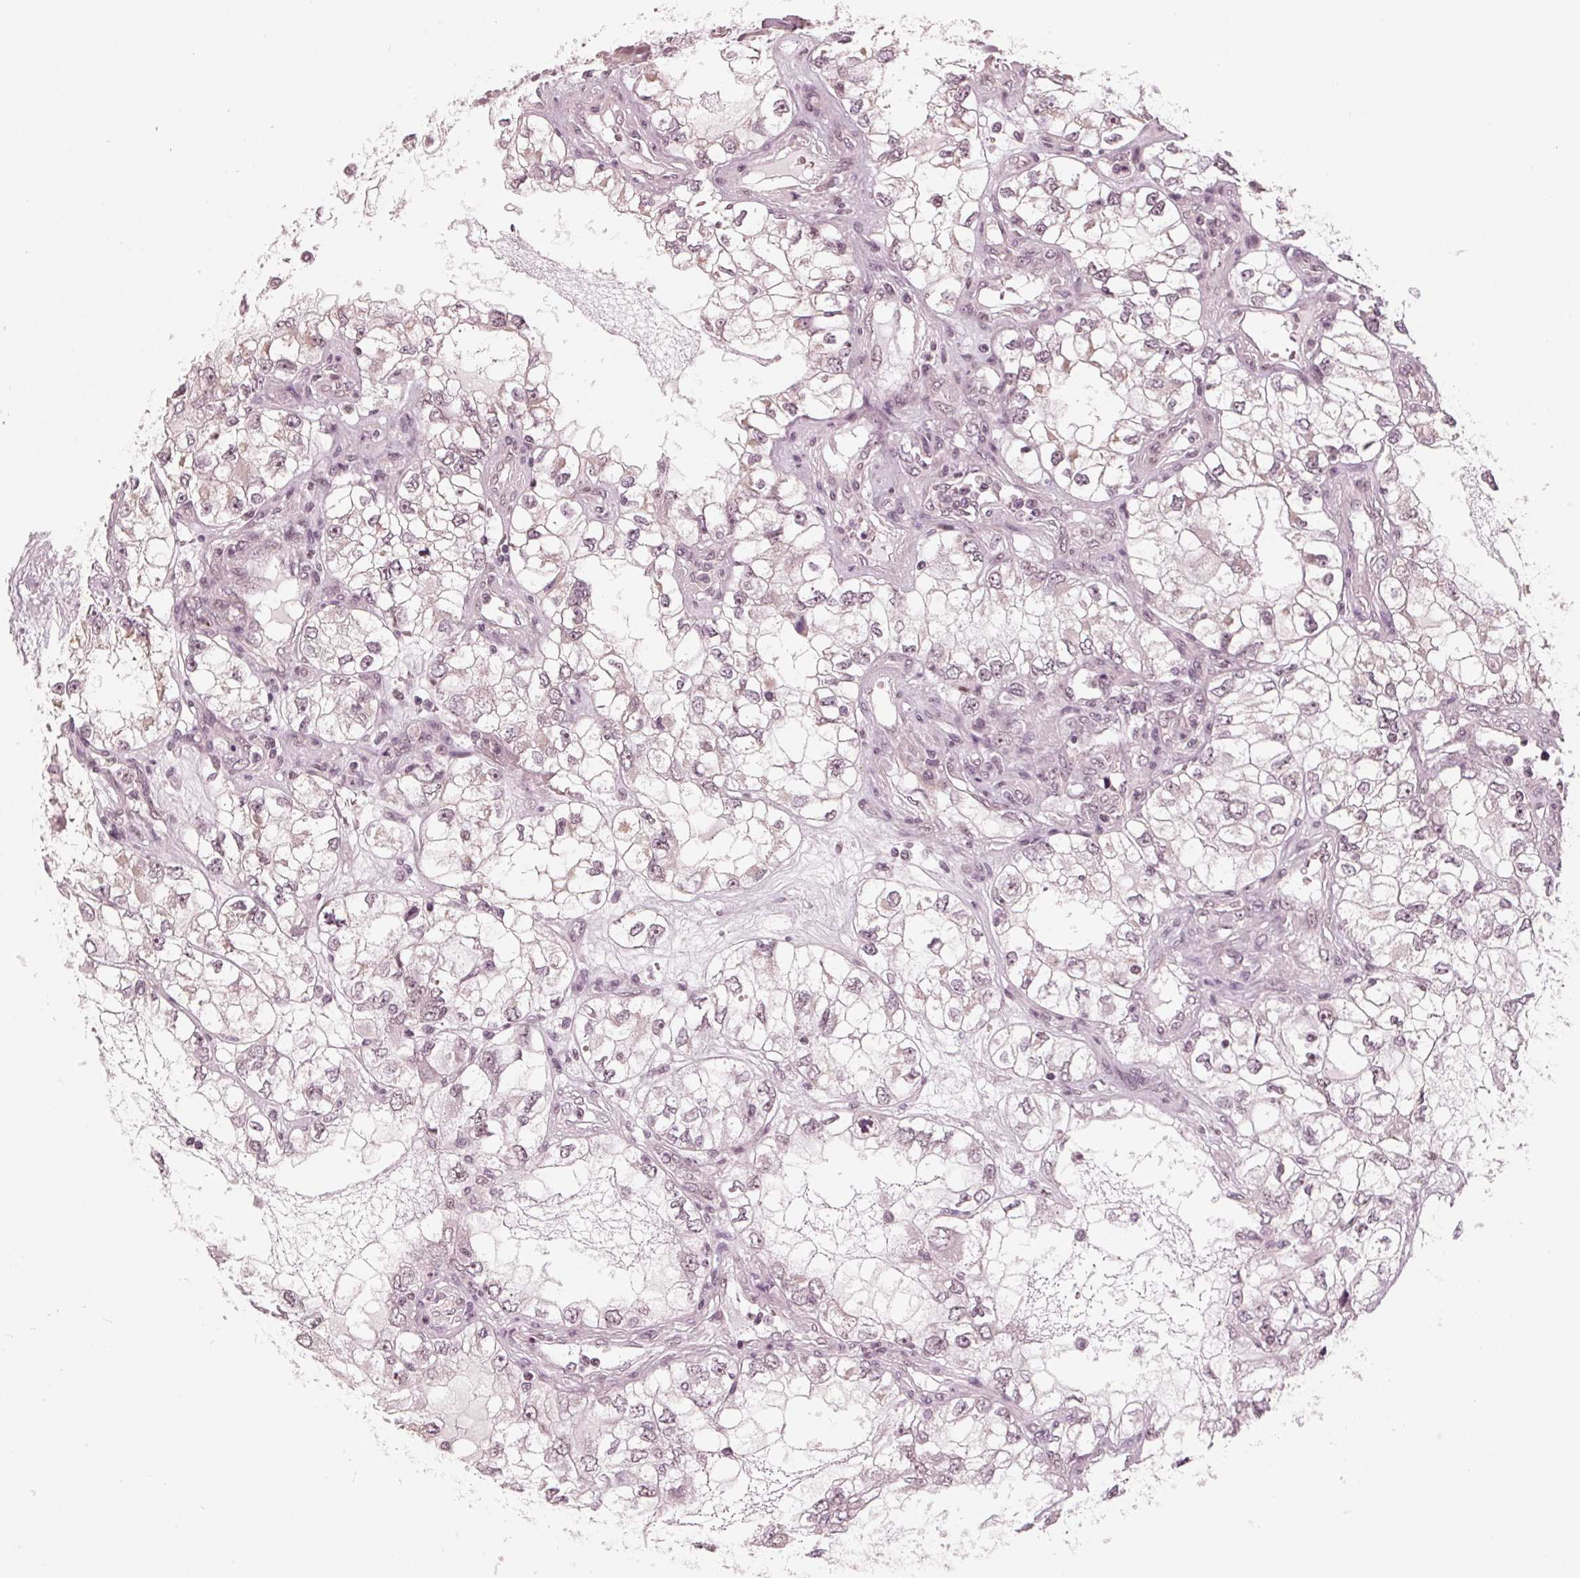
{"staining": {"intensity": "negative", "quantity": "none", "location": "none"}, "tissue": "renal cancer", "cell_type": "Tumor cells", "image_type": "cancer", "snomed": [{"axis": "morphology", "description": "Adenocarcinoma, NOS"}, {"axis": "topography", "description": "Kidney"}], "caption": "DAB immunohistochemical staining of renal cancer (adenocarcinoma) shows no significant staining in tumor cells.", "gene": "ADPRHL1", "patient": {"sex": "female", "age": 59}}